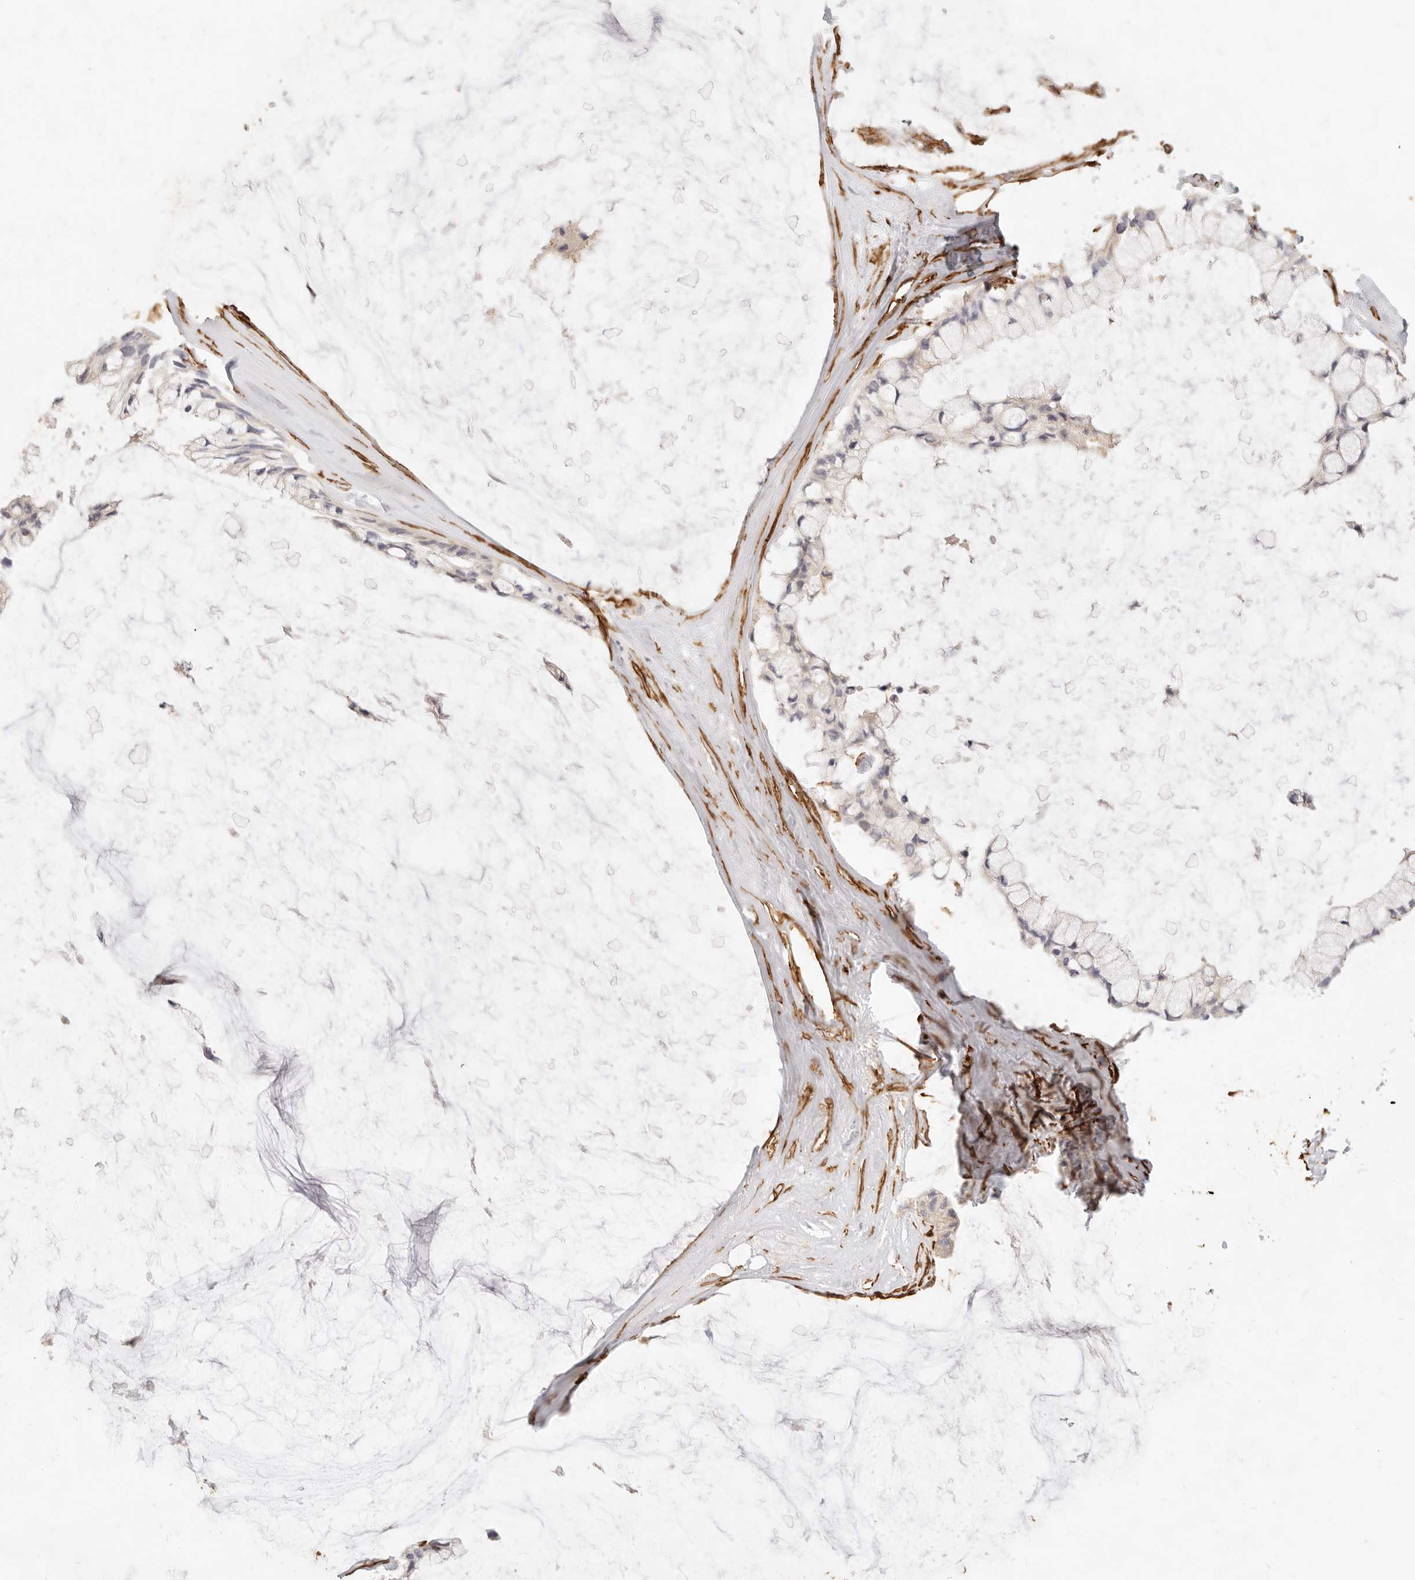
{"staining": {"intensity": "weak", "quantity": "<25%", "location": "cytoplasmic/membranous"}, "tissue": "ovarian cancer", "cell_type": "Tumor cells", "image_type": "cancer", "snomed": [{"axis": "morphology", "description": "Cystadenocarcinoma, mucinous, NOS"}, {"axis": "topography", "description": "Ovary"}], "caption": "High magnification brightfield microscopy of ovarian mucinous cystadenocarcinoma stained with DAB (3,3'-diaminobenzidine) (brown) and counterstained with hematoxylin (blue): tumor cells show no significant staining. Nuclei are stained in blue.", "gene": "TMTC2", "patient": {"sex": "female", "age": 39}}